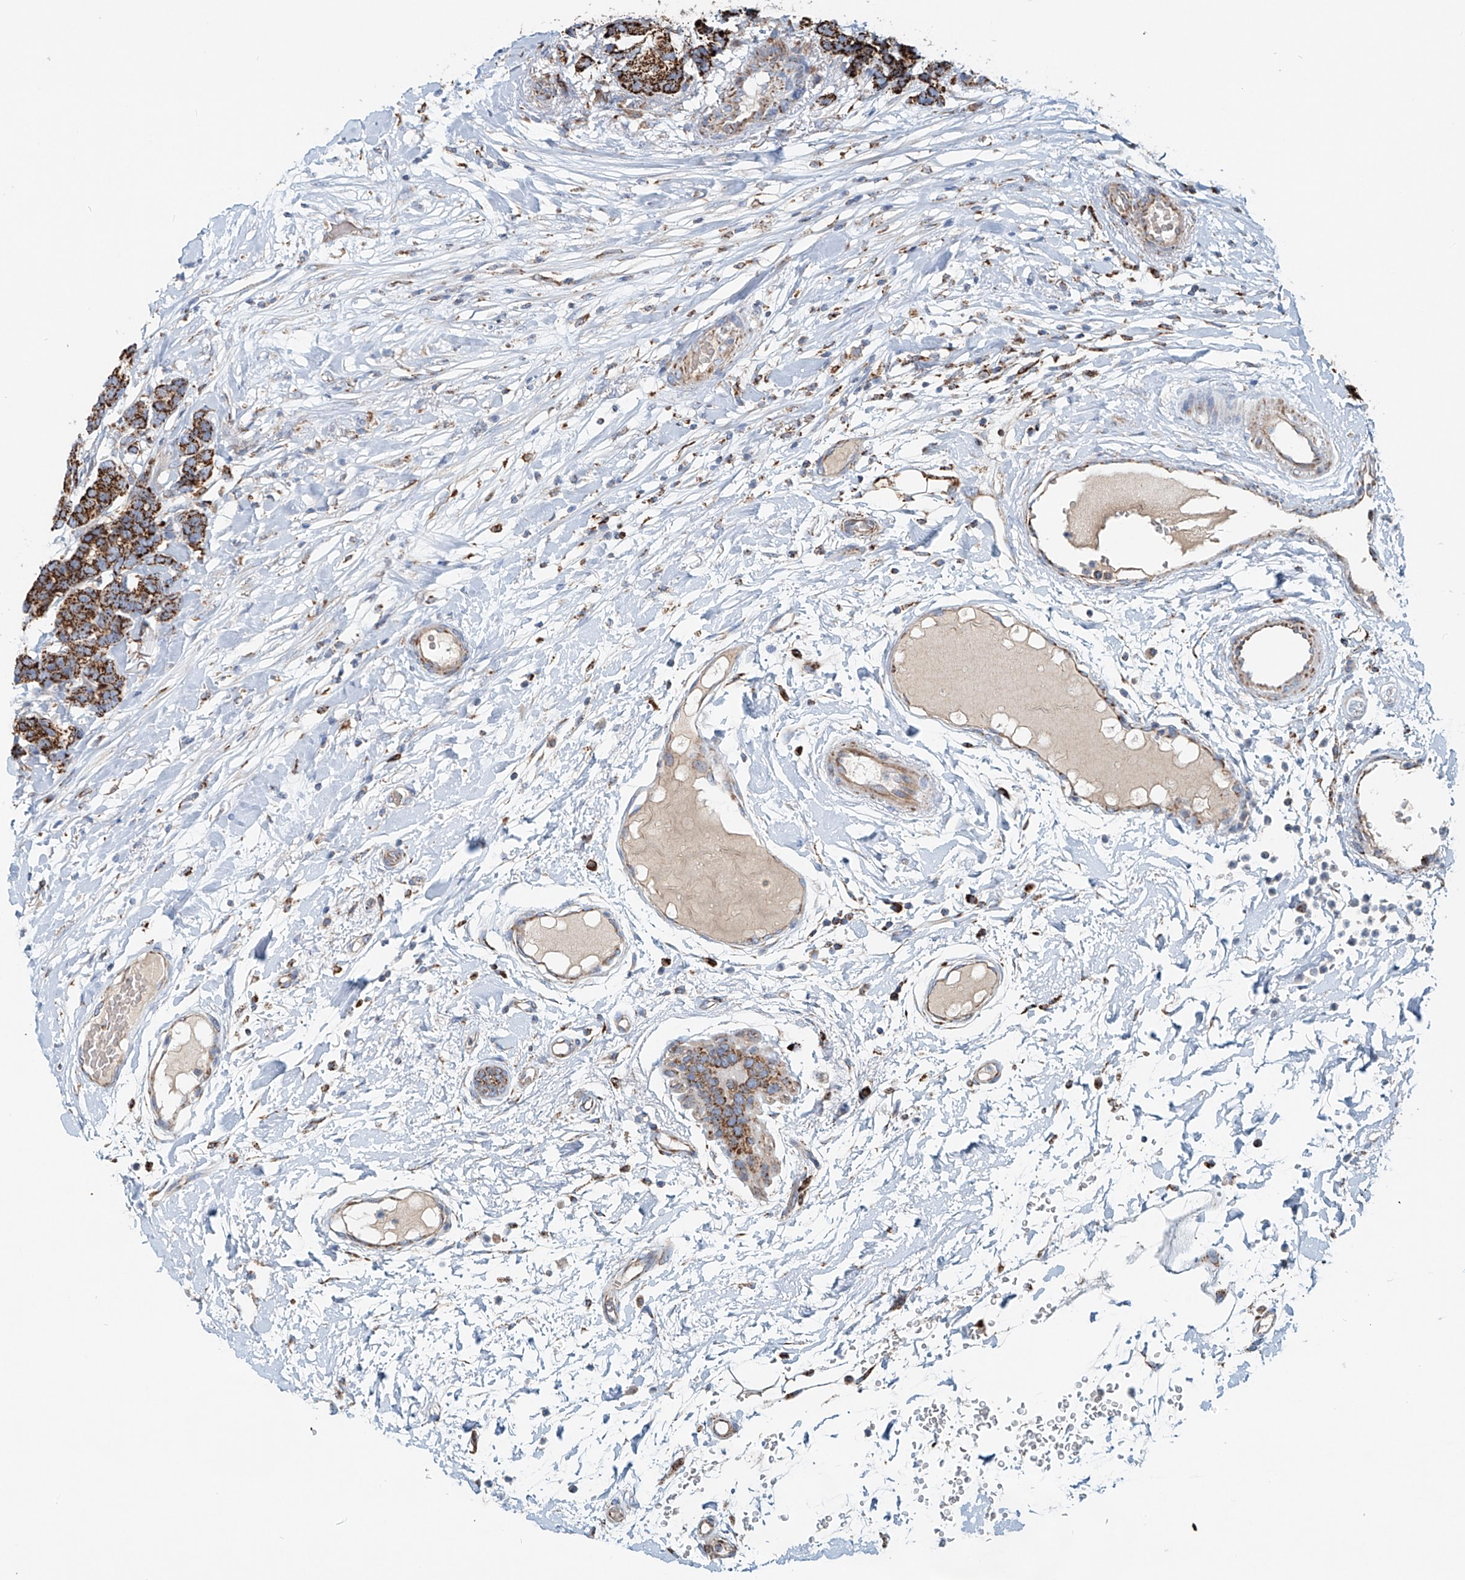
{"staining": {"intensity": "strong", "quantity": ">75%", "location": "cytoplasmic/membranous"}, "tissue": "breast cancer", "cell_type": "Tumor cells", "image_type": "cancer", "snomed": [{"axis": "morphology", "description": "Duct carcinoma"}, {"axis": "topography", "description": "Breast"}], "caption": "A brown stain highlights strong cytoplasmic/membranous expression of a protein in breast cancer (infiltrating ductal carcinoma) tumor cells.", "gene": "CARD10", "patient": {"sex": "female", "age": 87}}